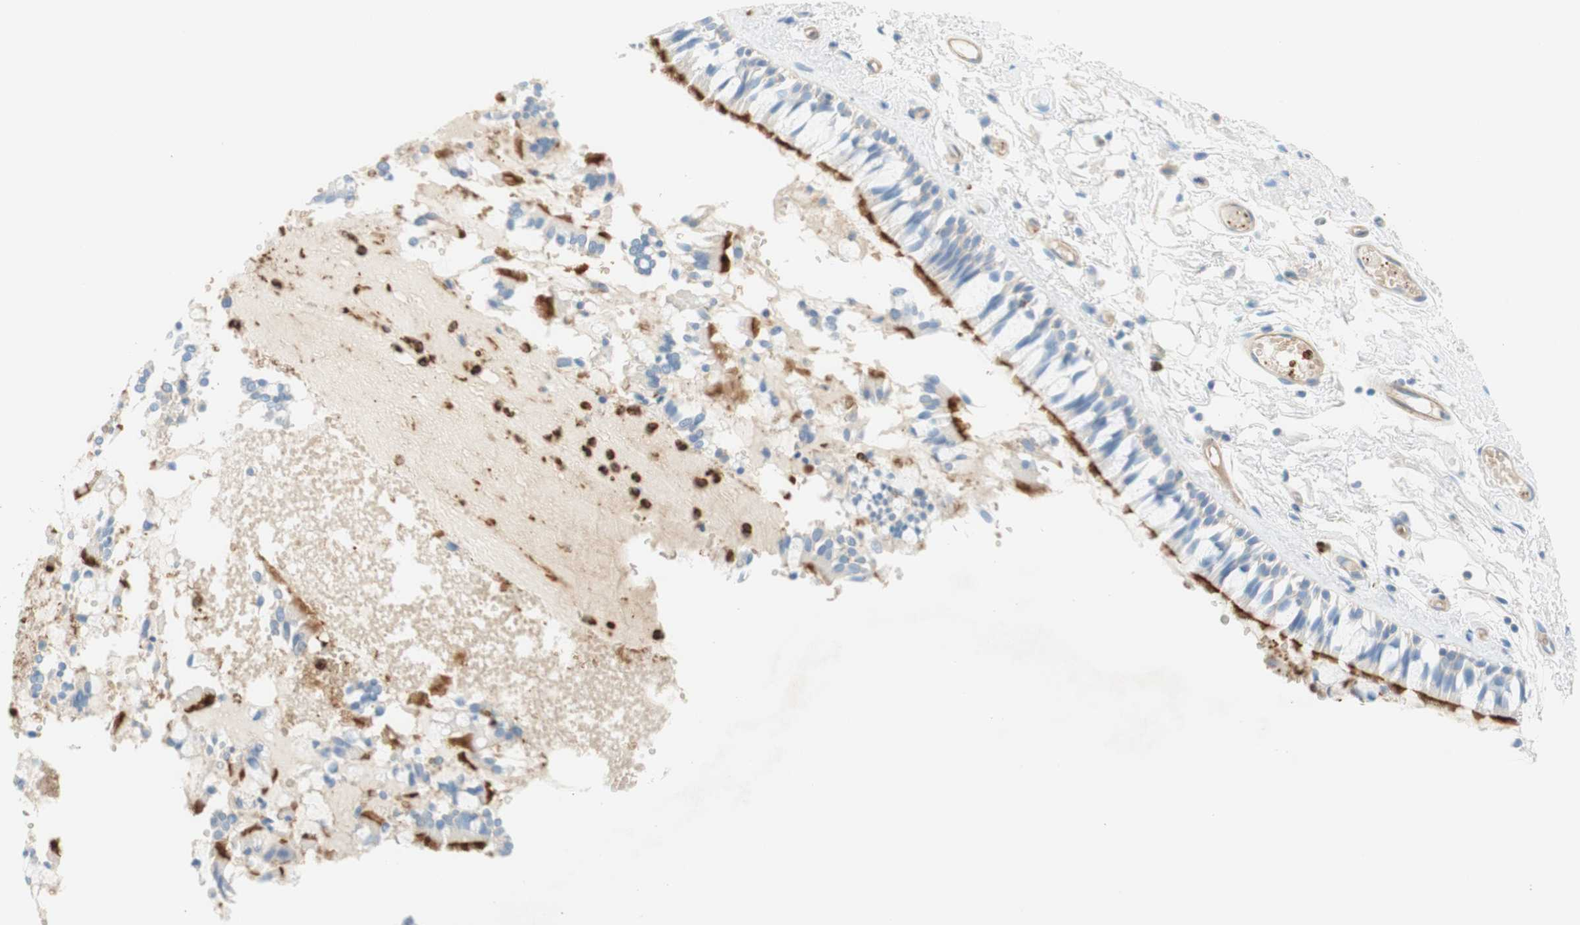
{"staining": {"intensity": "moderate", "quantity": ">75%", "location": "cytoplasmic/membranous"}, "tissue": "bronchus", "cell_type": "Respiratory epithelial cells", "image_type": "normal", "snomed": [{"axis": "morphology", "description": "Normal tissue, NOS"}, {"axis": "morphology", "description": "Inflammation, NOS"}, {"axis": "topography", "description": "Cartilage tissue"}, {"axis": "topography", "description": "Lung"}], "caption": "An IHC image of unremarkable tissue is shown. Protein staining in brown highlights moderate cytoplasmic/membranous positivity in bronchus within respiratory epithelial cells. (DAB = brown stain, brightfield microscopy at high magnification).", "gene": "STOM", "patient": {"sex": "male", "age": 71}}